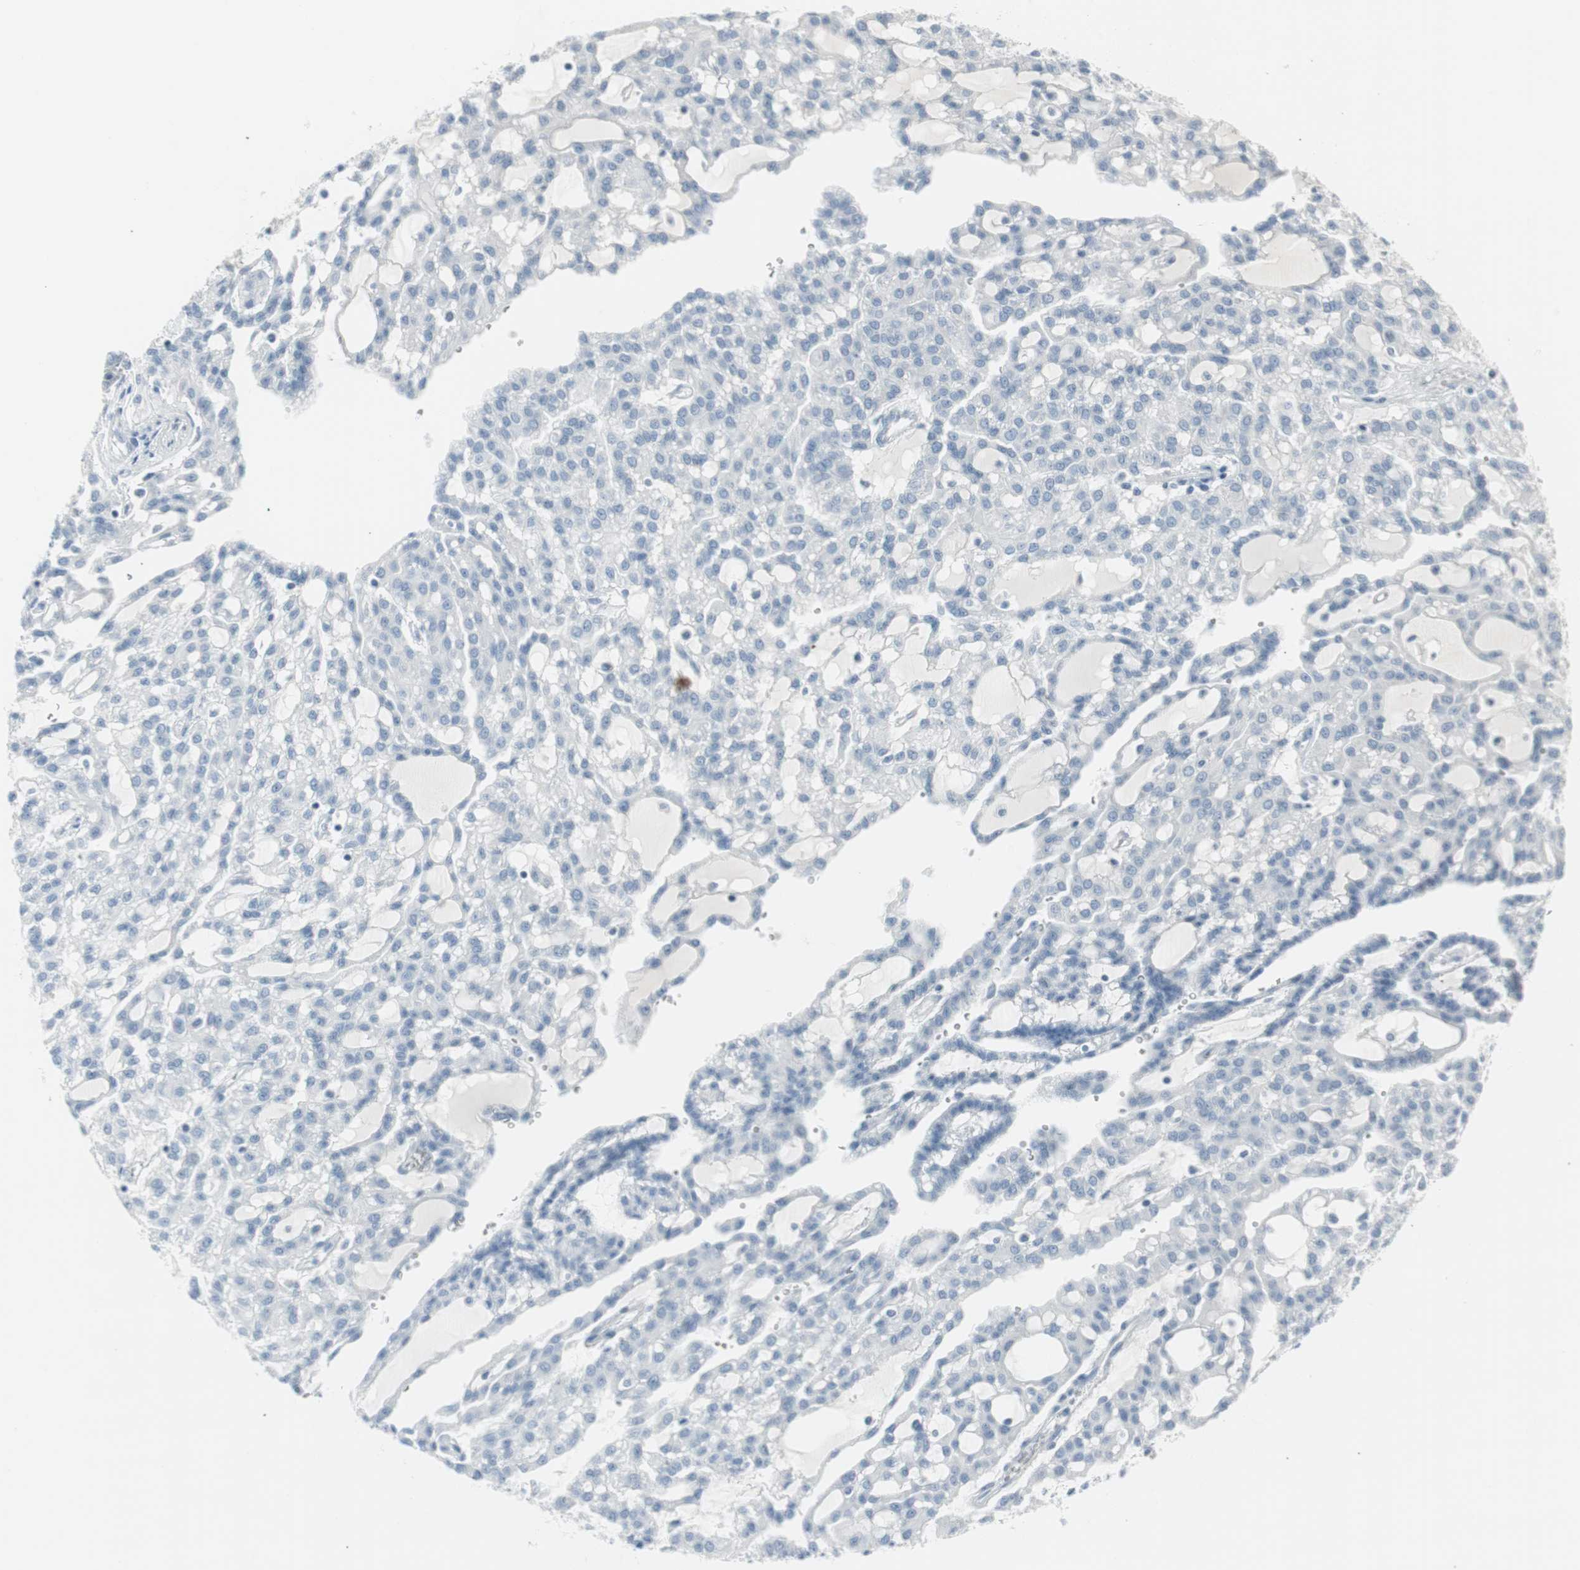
{"staining": {"intensity": "negative", "quantity": "none", "location": "none"}, "tissue": "renal cancer", "cell_type": "Tumor cells", "image_type": "cancer", "snomed": [{"axis": "morphology", "description": "Adenocarcinoma, NOS"}, {"axis": "topography", "description": "Kidney"}], "caption": "A high-resolution micrograph shows immunohistochemistry staining of adenocarcinoma (renal), which shows no significant staining in tumor cells.", "gene": "AGR2", "patient": {"sex": "male", "age": 63}}